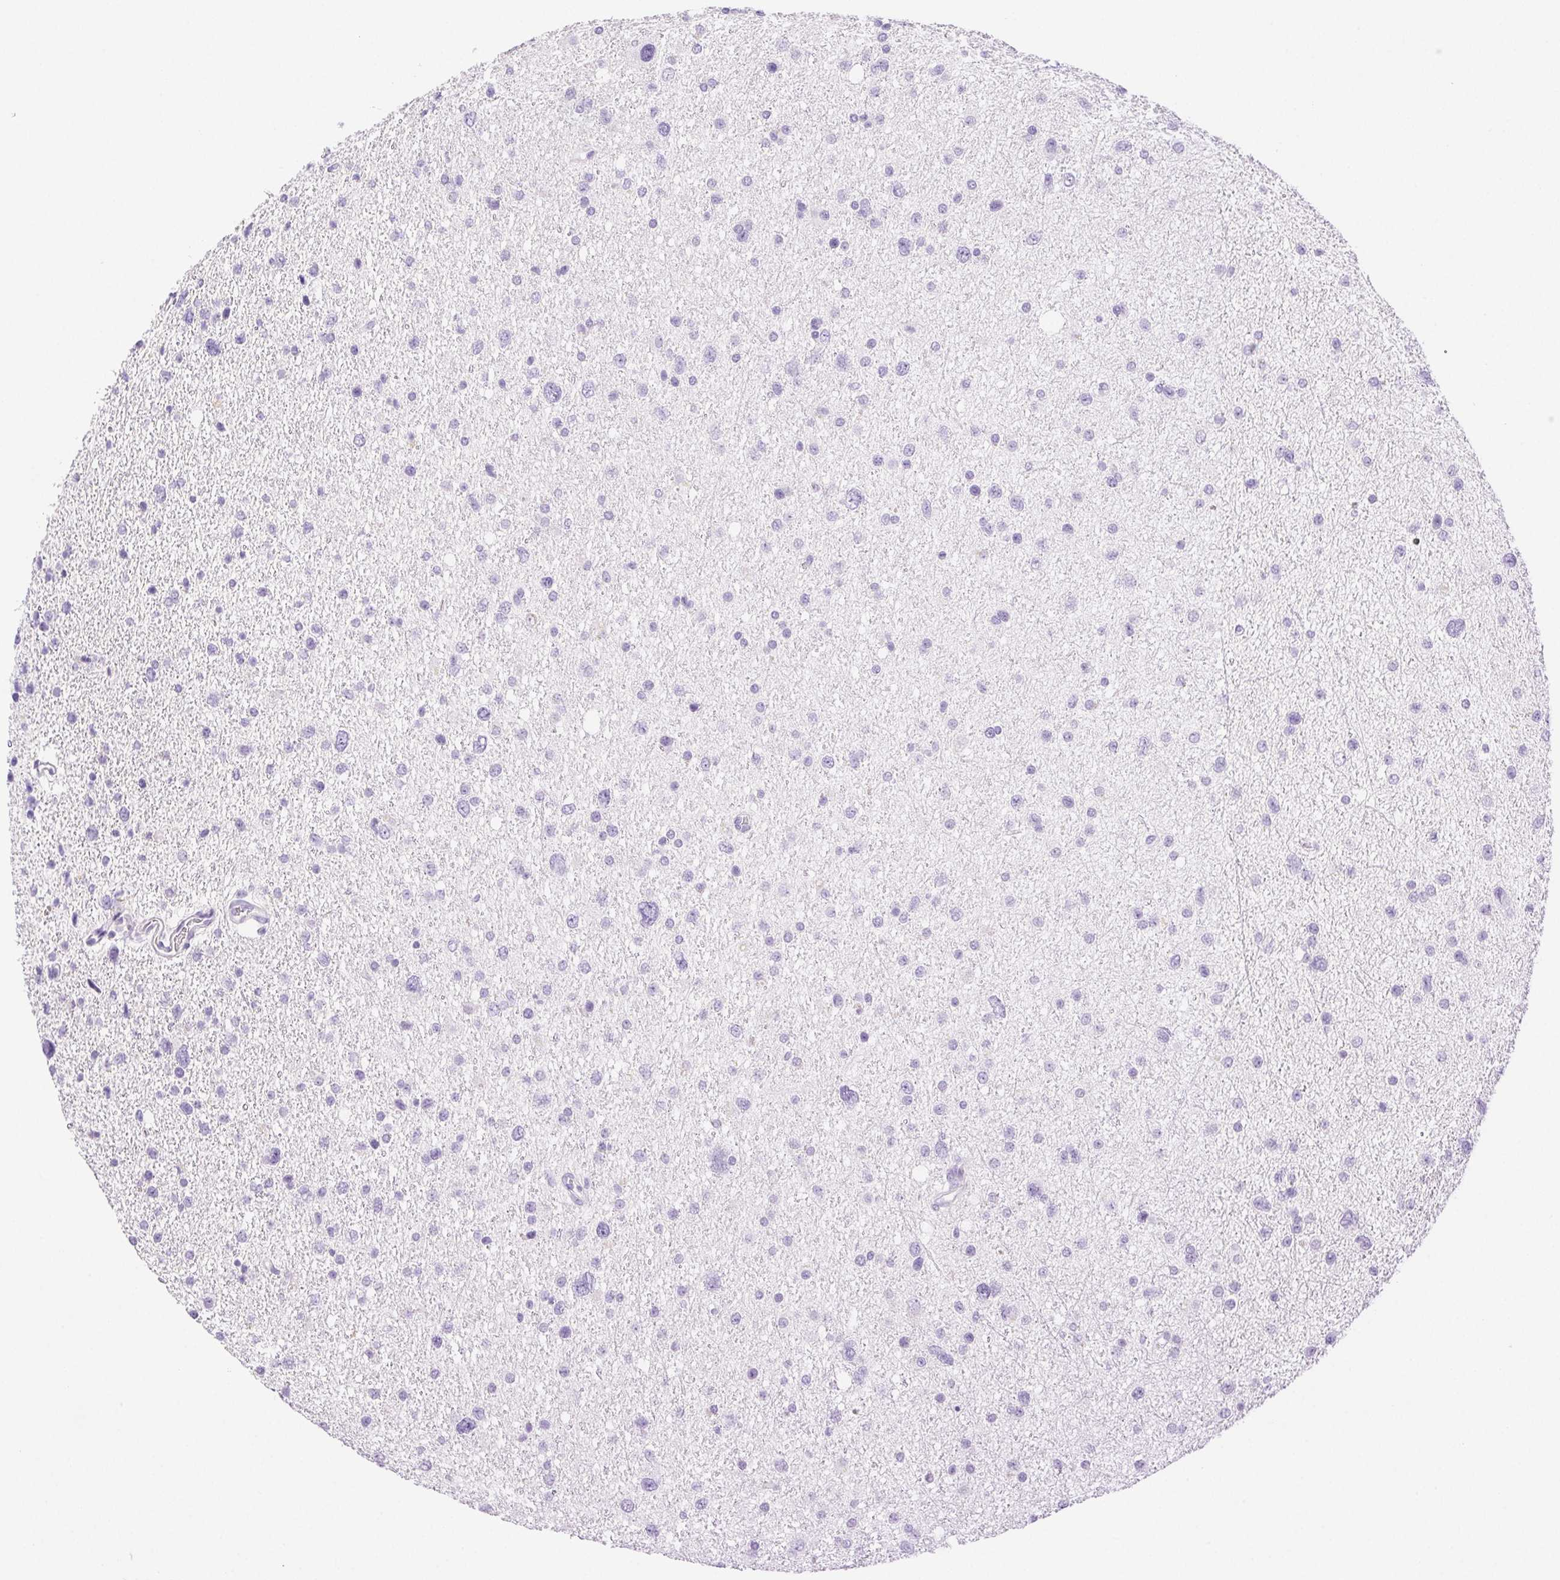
{"staining": {"intensity": "negative", "quantity": "none", "location": "none"}, "tissue": "glioma", "cell_type": "Tumor cells", "image_type": "cancer", "snomed": [{"axis": "morphology", "description": "Glioma, malignant, Low grade"}, {"axis": "topography", "description": "Brain"}], "caption": "Human low-grade glioma (malignant) stained for a protein using immunohistochemistry demonstrates no staining in tumor cells.", "gene": "SPACA4", "patient": {"sex": "female", "age": 55}}